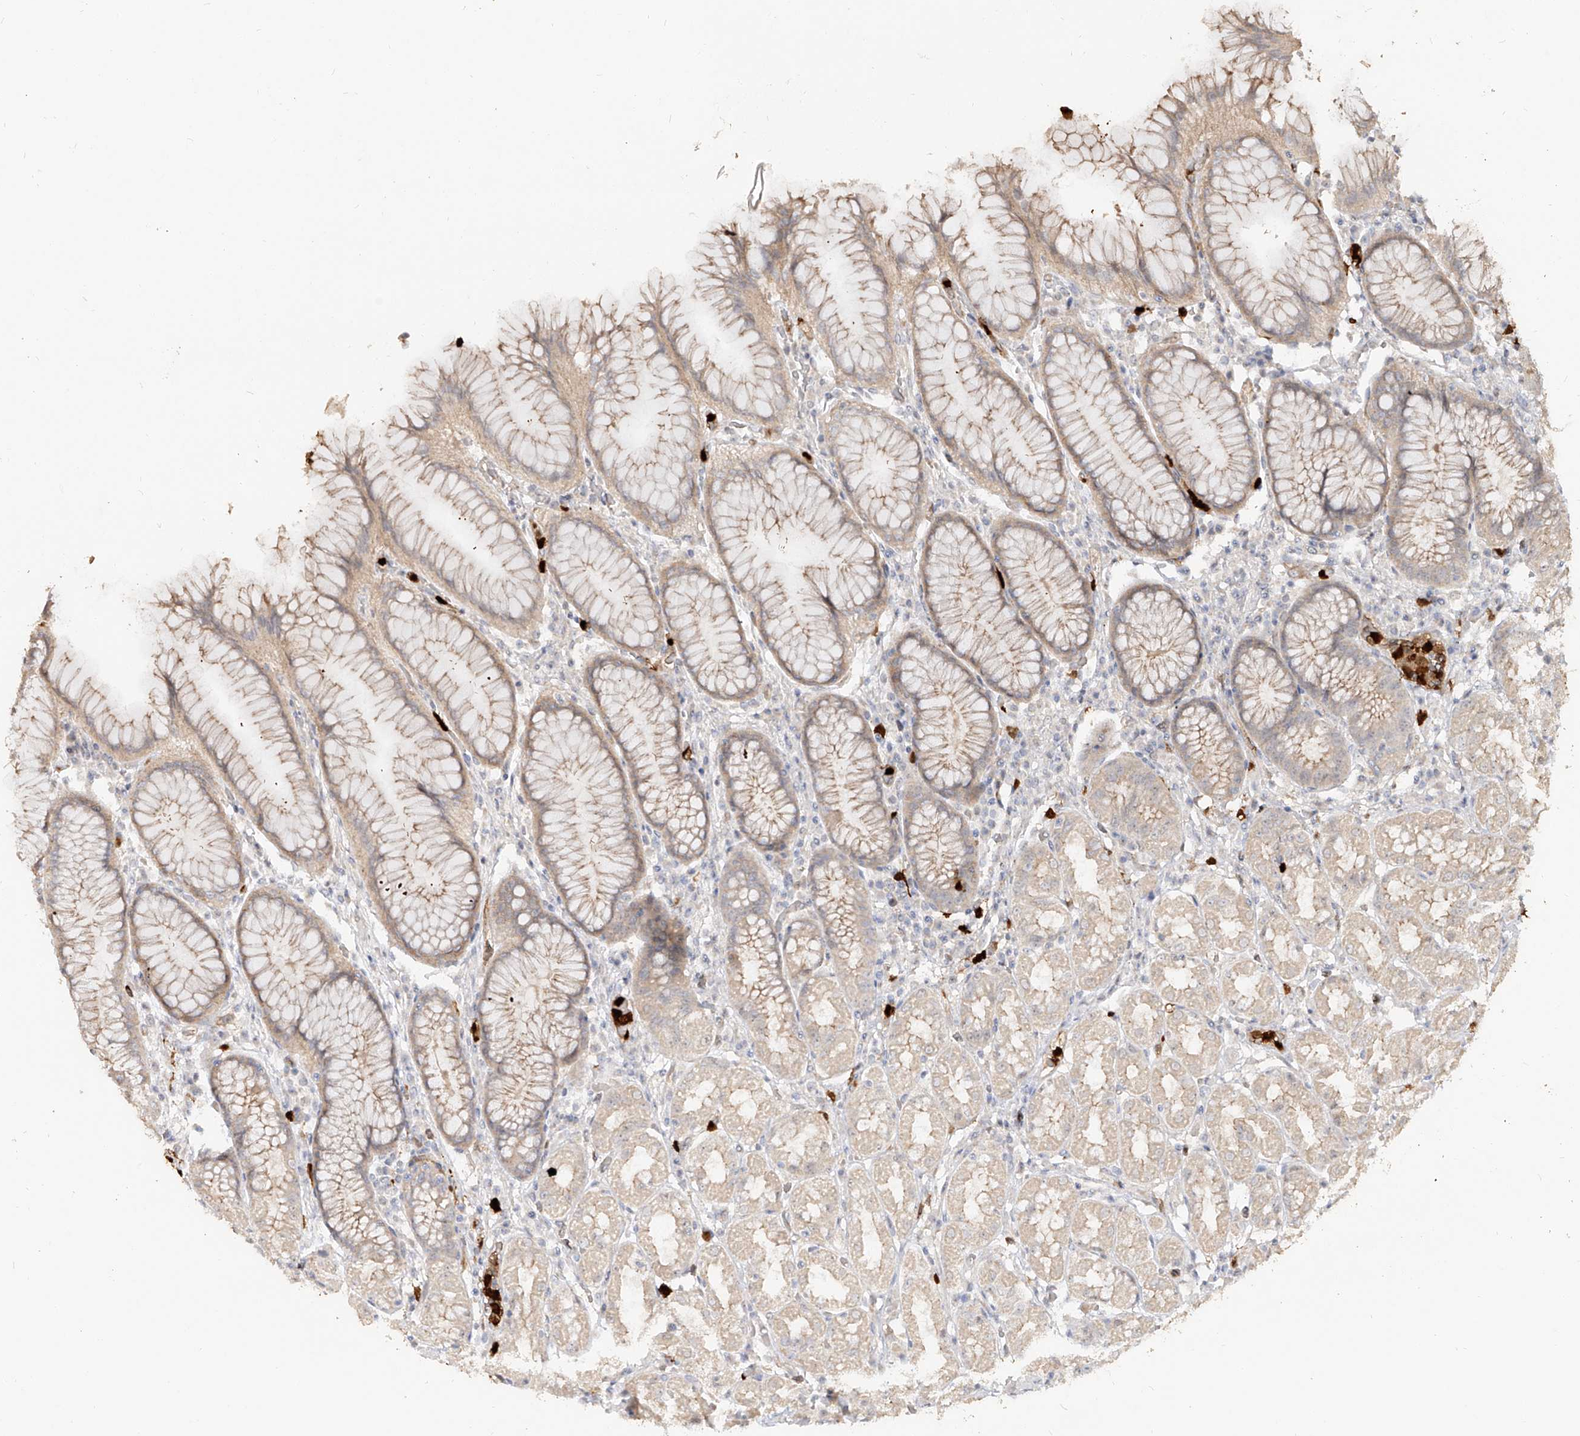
{"staining": {"intensity": "weak", "quantity": "25%-75%", "location": "cytoplasmic/membranous"}, "tissue": "stomach", "cell_type": "Glandular cells", "image_type": "normal", "snomed": [{"axis": "morphology", "description": "Normal tissue, NOS"}, {"axis": "topography", "description": "Stomach, lower"}], "caption": "This micrograph reveals IHC staining of normal stomach, with low weak cytoplasmic/membranous staining in about 25%-75% of glandular cells.", "gene": "ZNF227", "patient": {"sex": "female", "age": 56}}